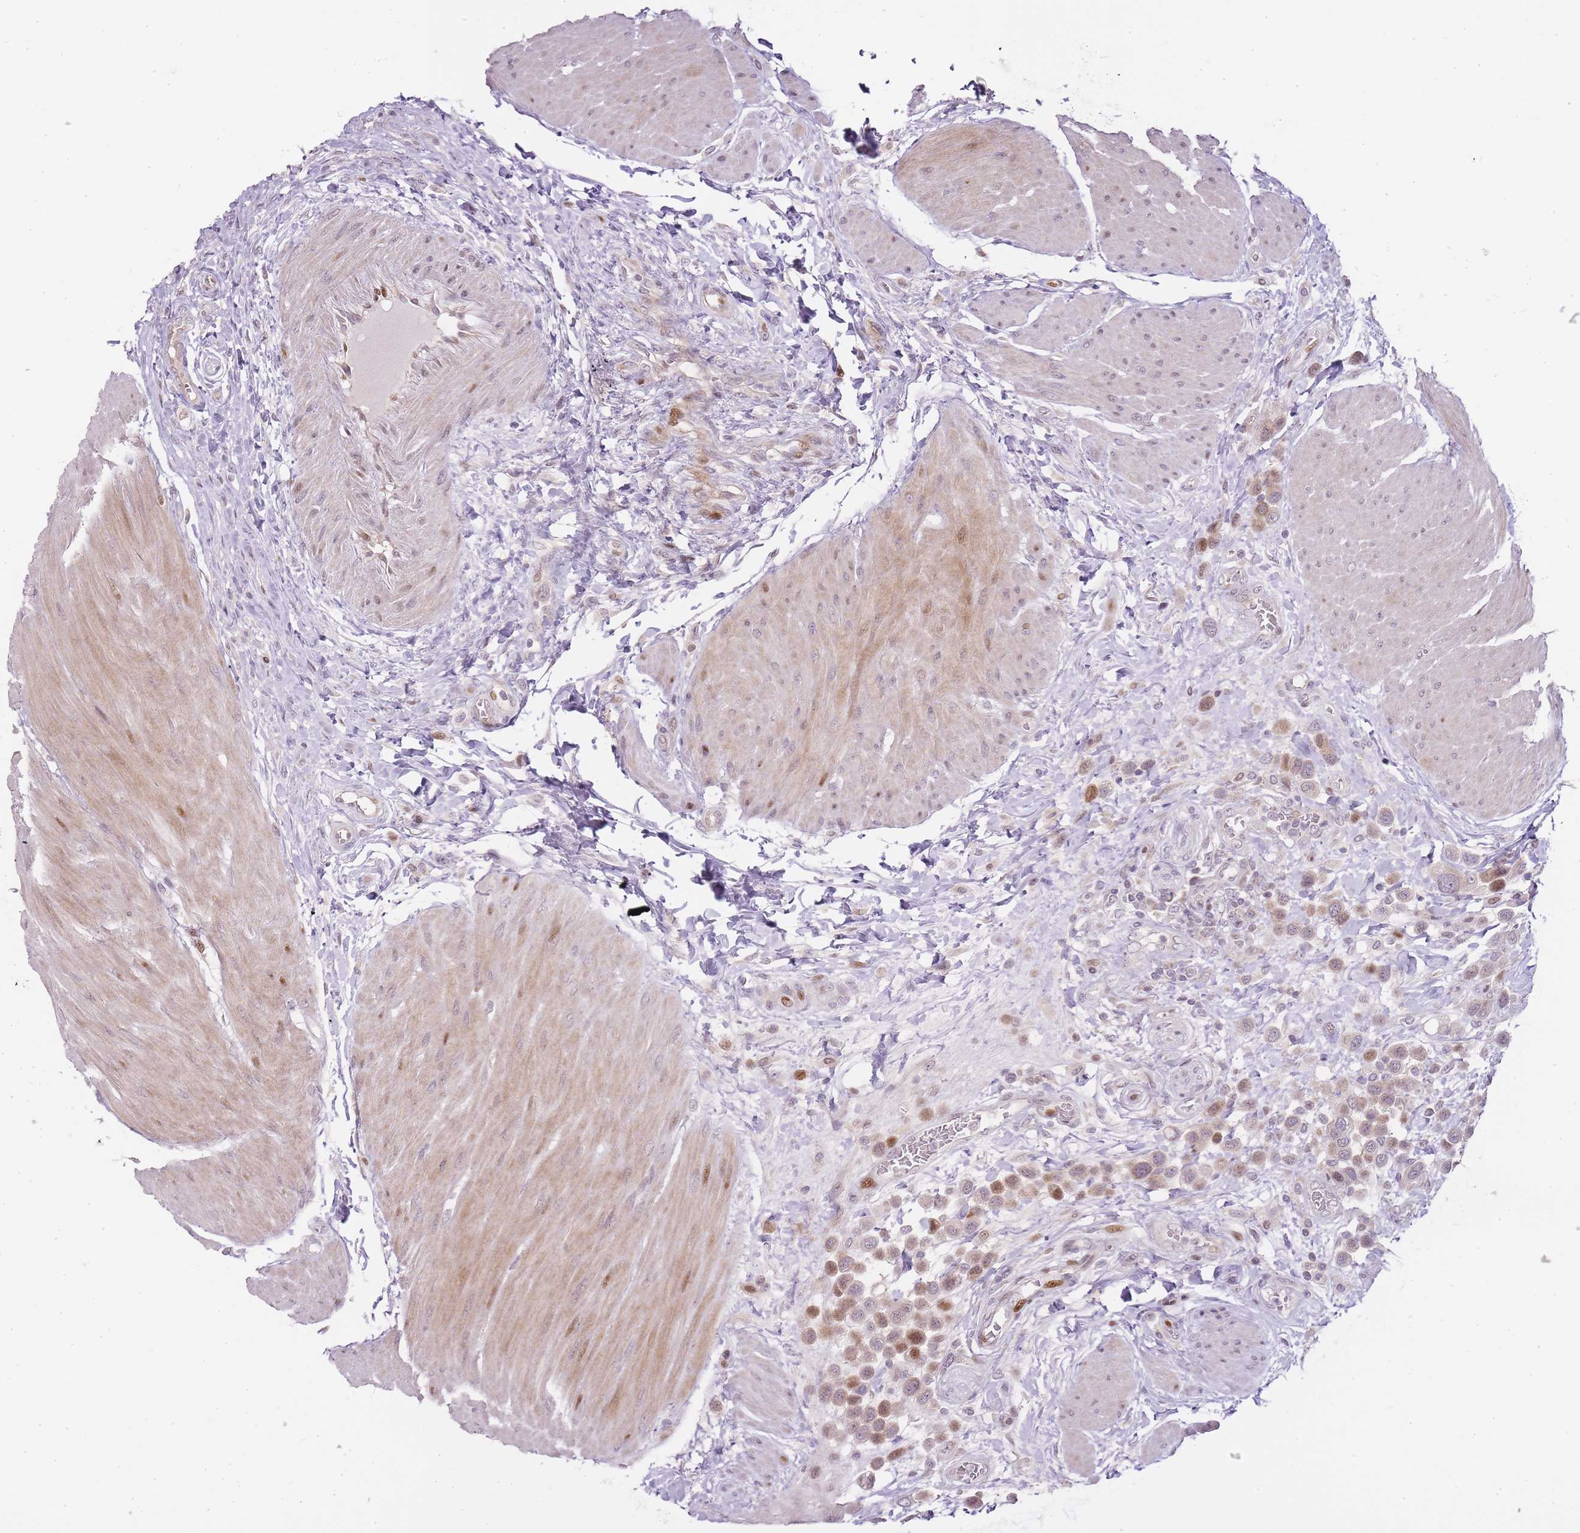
{"staining": {"intensity": "moderate", "quantity": "25%-75%", "location": "nuclear"}, "tissue": "urothelial cancer", "cell_type": "Tumor cells", "image_type": "cancer", "snomed": [{"axis": "morphology", "description": "Urothelial carcinoma, High grade"}, {"axis": "topography", "description": "Urinary bladder"}], "caption": "The histopathology image shows immunohistochemical staining of urothelial cancer. There is moderate nuclear positivity is present in approximately 25%-75% of tumor cells.", "gene": "OGG1", "patient": {"sex": "male", "age": 50}}